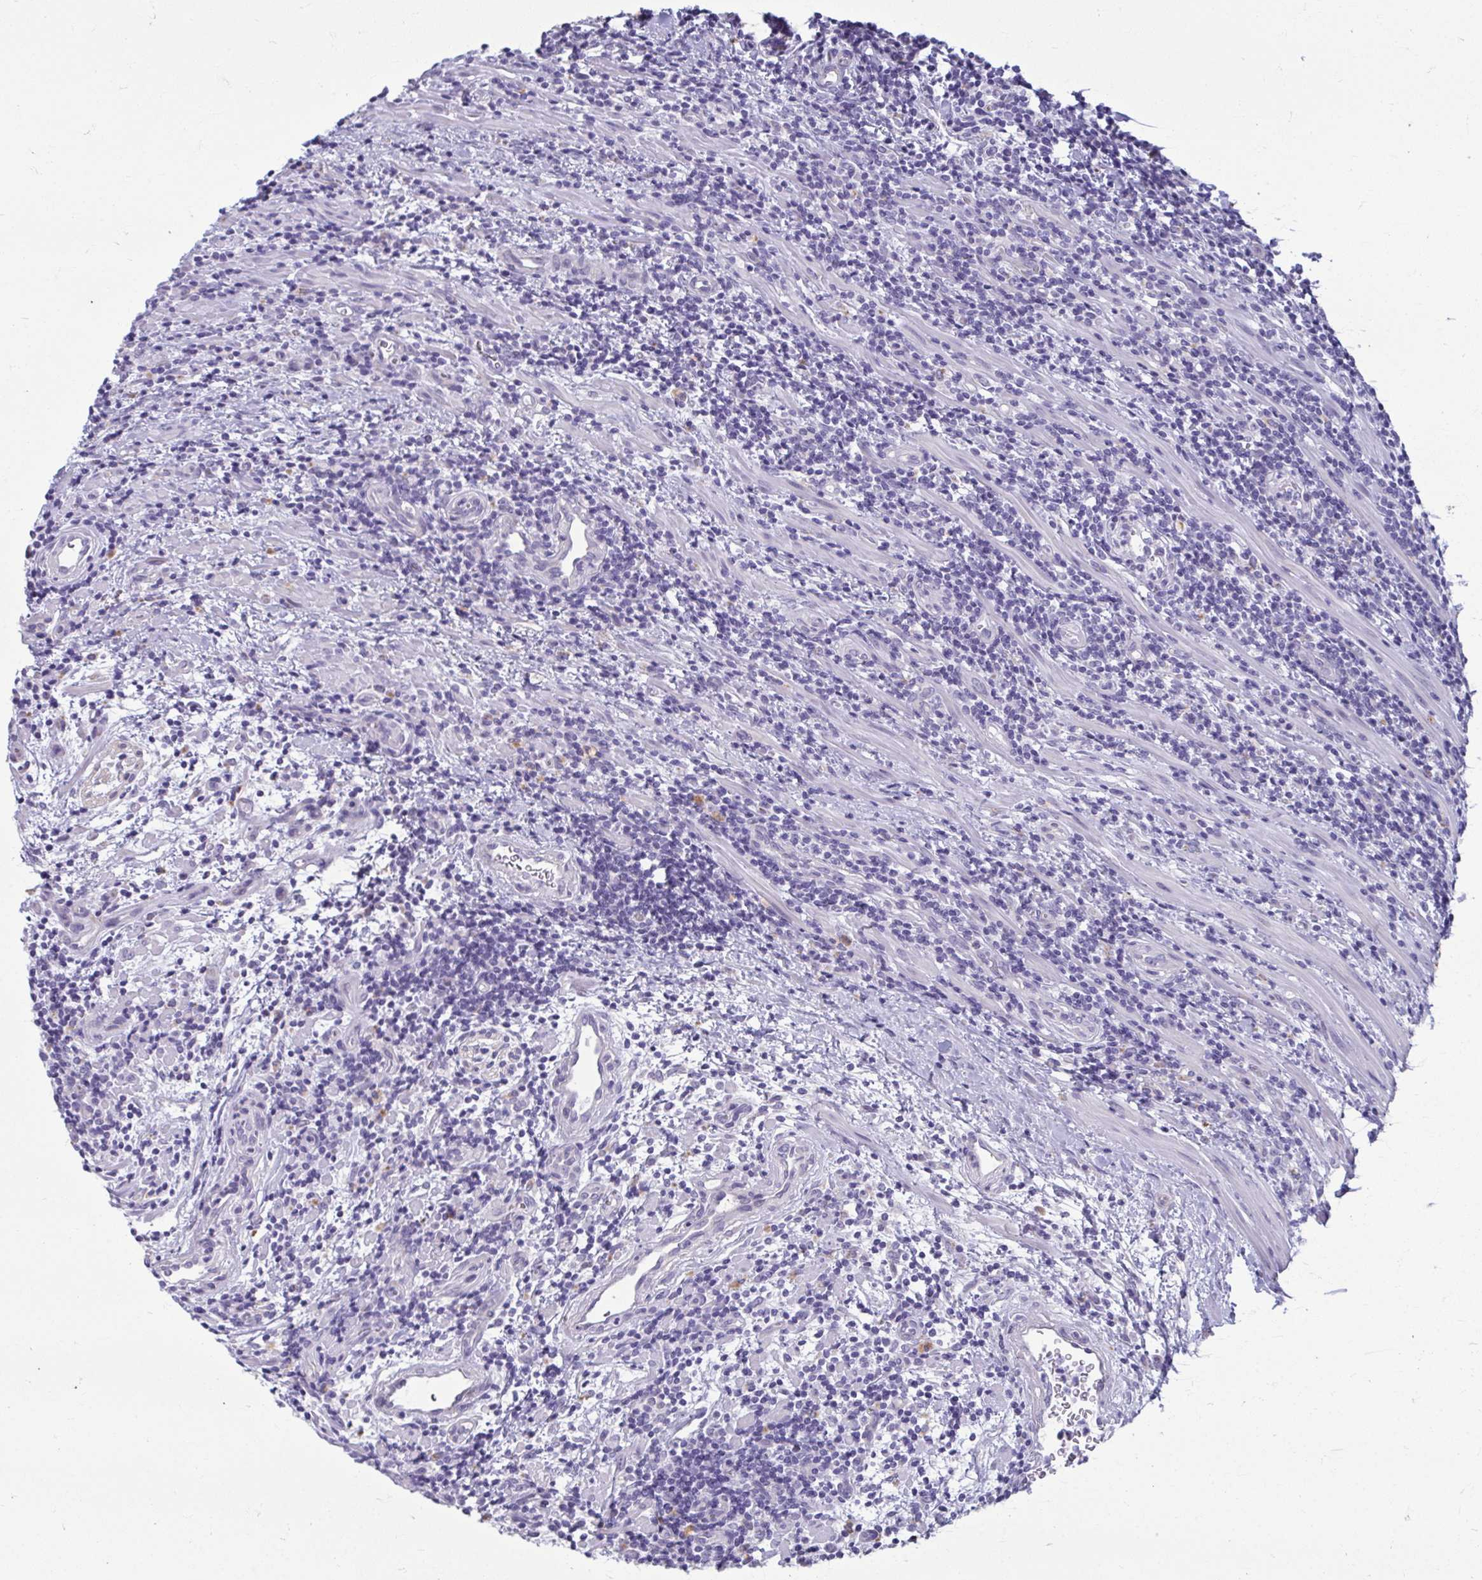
{"staining": {"intensity": "negative", "quantity": "none", "location": "none"}, "tissue": "lymphoma", "cell_type": "Tumor cells", "image_type": "cancer", "snomed": [{"axis": "morphology", "description": "Malignant lymphoma, non-Hodgkin's type, High grade"}, {"axis": "topography", "description": "Small intestine"}], "caption": "Immunohistochemistry (IHC) image of human malignant lymphoma, non-Hodgkin's type (high-grade) stained for a protein (brown), which exhibits no staining in tumor cells.", "gene": "SERPINI1", "patient": {"sex": "female", "age": 56}}